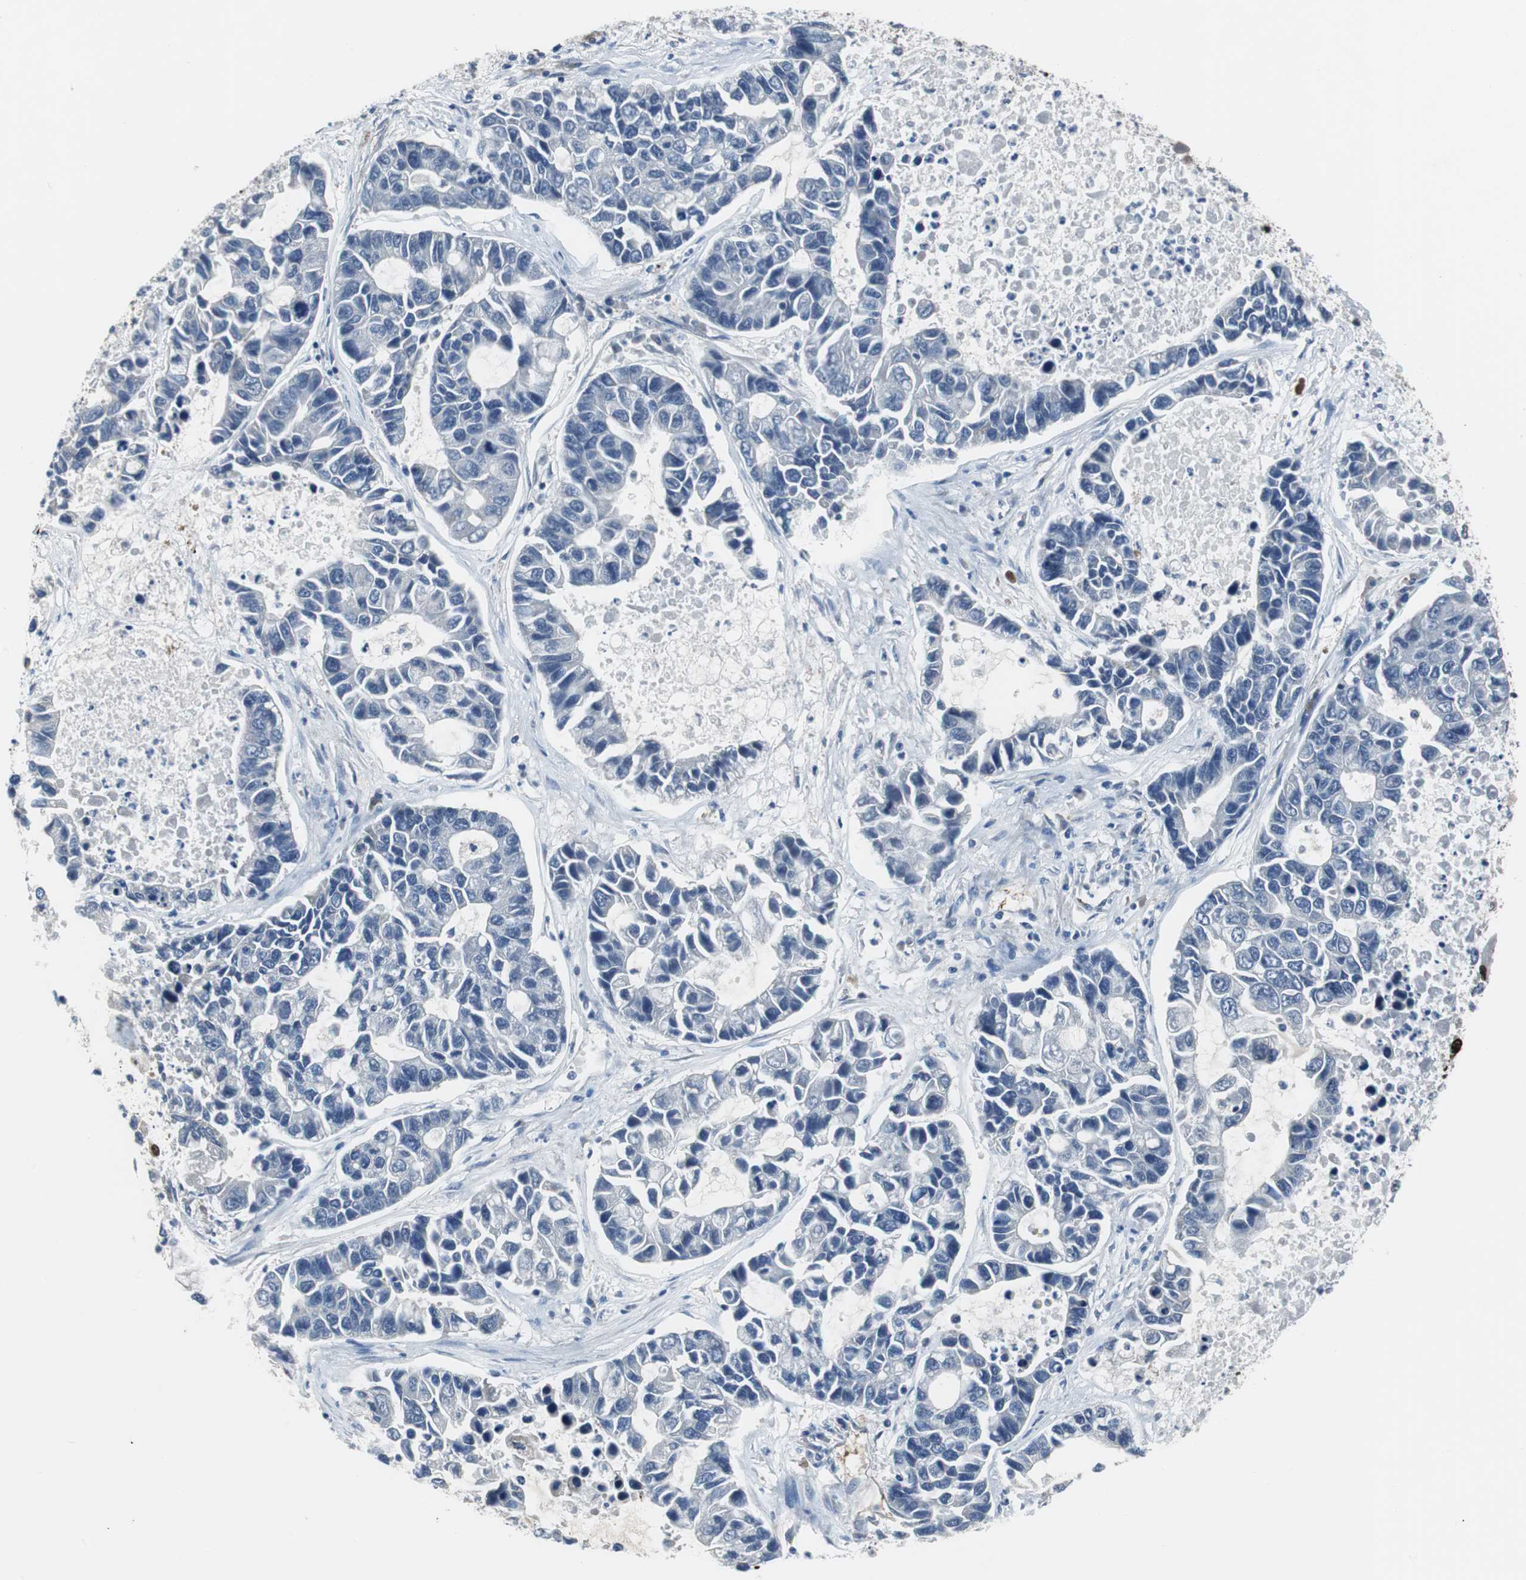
{"staining": {"intensity": "negative", "quantity": "none", "location": "none"}, "tissue": "lung cancer", "cell_type": "Tumor cells", "image_type": "cancer", "snomed": [{"axis": "morphology", "description": "Adenocarcinoma, NOS"}, {"axis": "topography", "description": "Lung"}], "caption": "Tumor cells are negative for protein expression in human adenocarcinoma (lung).", "gene": "TP63", "patient": {"sex": "female", "age": 51}}